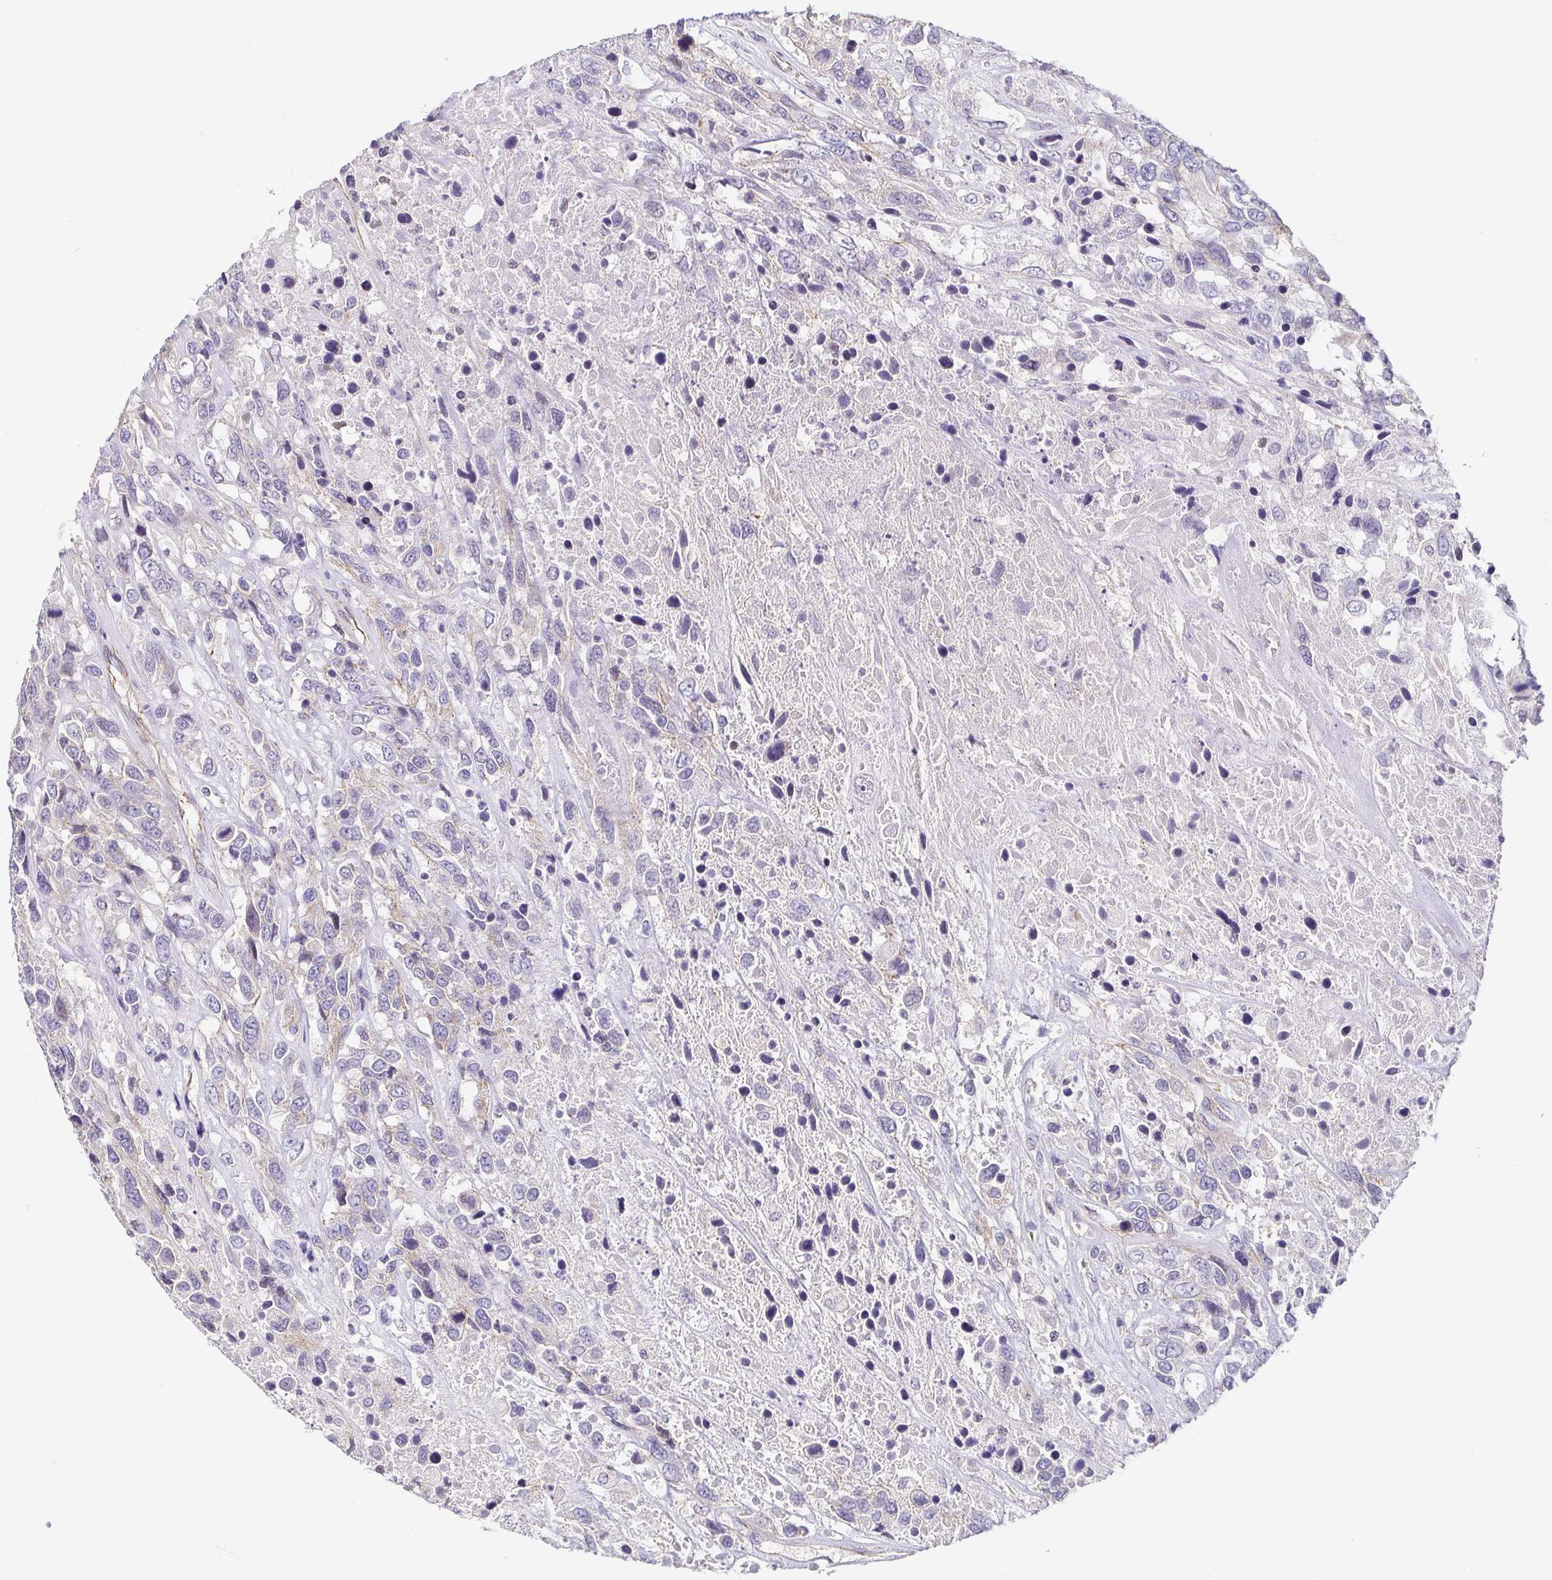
{"staining": {"intensity": "negative", "quantity": "none", "location": "none"}, "tissue": "urothelial cancer", "cell_type": "Tumor cells", "image_type": "cancer", "snomed": [{"axis": "morphology", "description": "Urothelial carcinoma, High grade"}, {"axis": "topography", "description": "Urinary bladder"}], "caption": "Protein analysis of urothelial cancer exhibits no significant staining in tumor cells.", "gene": "PIWIL3", "patient": {"sex": "female", "age": 70}}